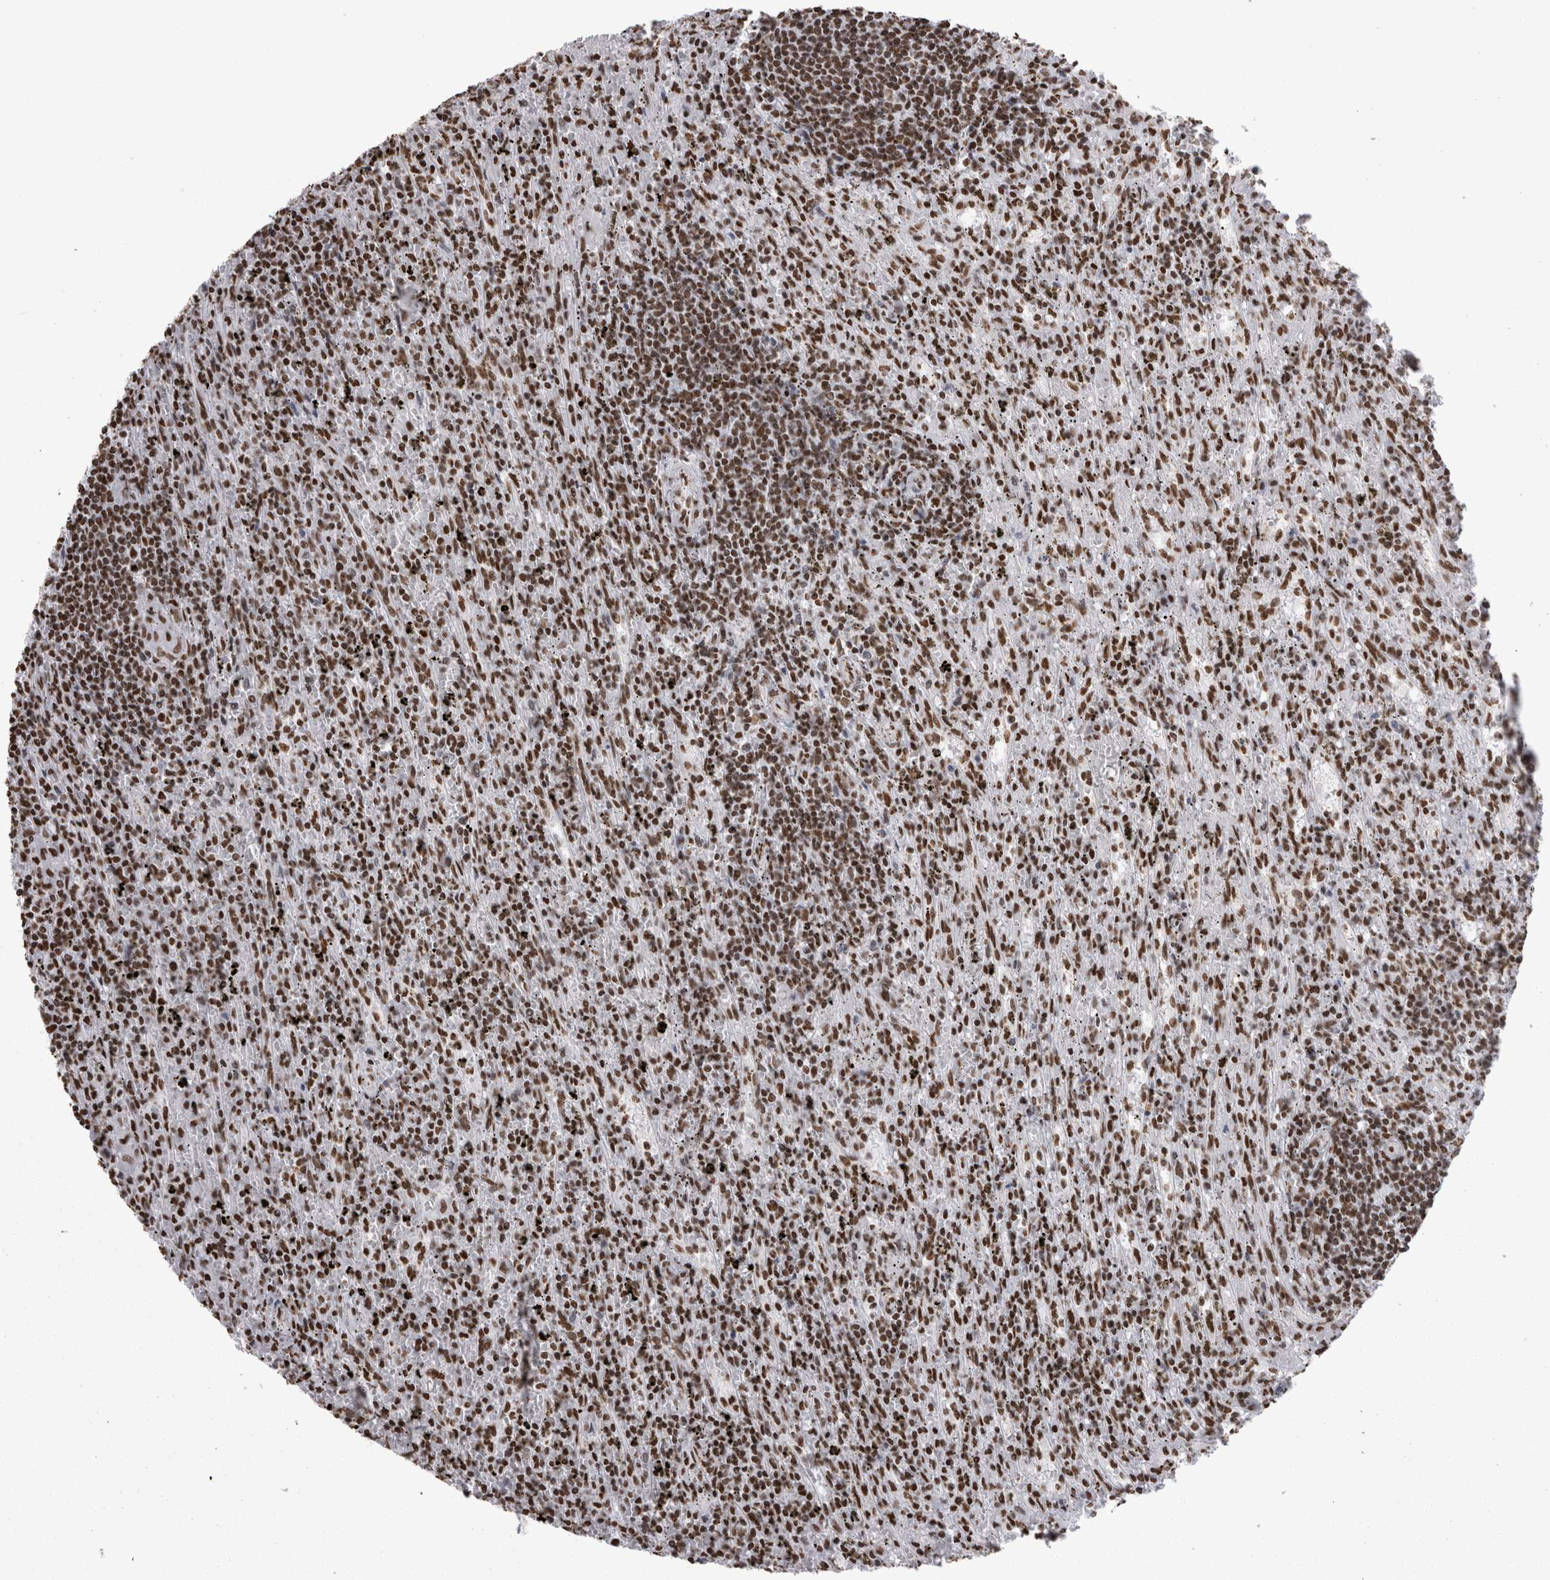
{"staining": {"intensity": "strong", "quantity": ">75%", "location": "nuclear"}, "tissue": "lymphoma", "cell_type": "Tumor cells", "image_type": "cancer", "snomed": [{"axis": "morphology", "description": "Malignant lymphoma, non-Hodgkin's type, Low grade"}, {"axis": "topography", "description": "Spleen"}], "caption": "Lymphoma was stained to show a protein in brown. There is high levels of strong nuclear expression in about >75% of tumor cells. (brown staining indicates protein expression, while blue staining denotes nuclei).", "gene": "HNRNPM", "patient": {"sex": "male", "age": 76}}